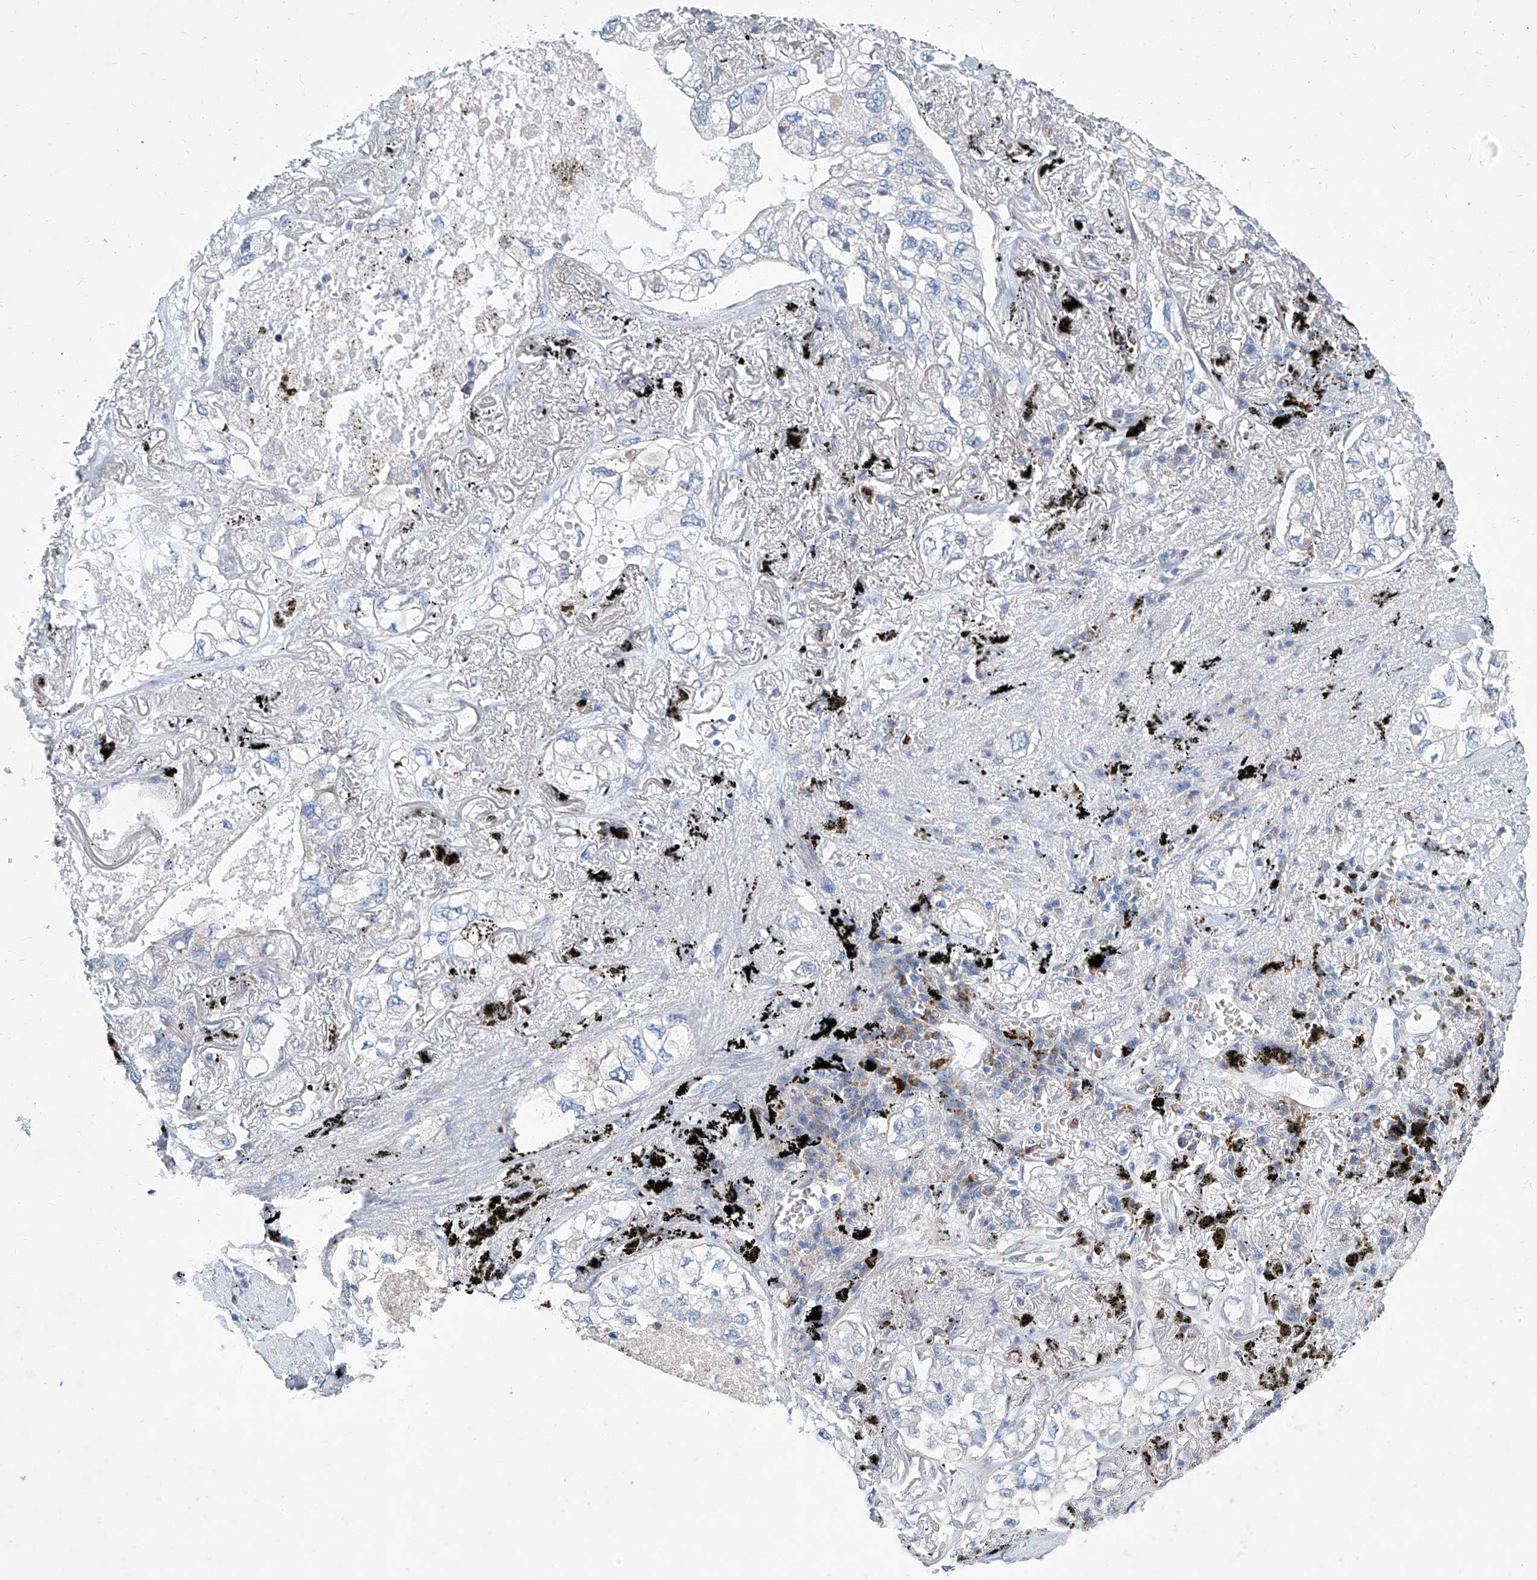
{"staining": {"intensity": "negative", "quantity": "none", "location": "none"}, "tissue": "lung cancer", "cell_type": "Tumor cells", "image_type": "cancer", "snomed": [{"axis": "morphology", "description": "Adenocarcinoma, NOS"}, {"axis": "topography", "description": "Lung"}], "caption": "This is a histopathology image of immunohistochemistry (IHC) staining of adenocarcinoma (lung), which shows no expression in tumor cells.", "gene": "FPR2", "patient": {"sex": "male", "age": 65}}